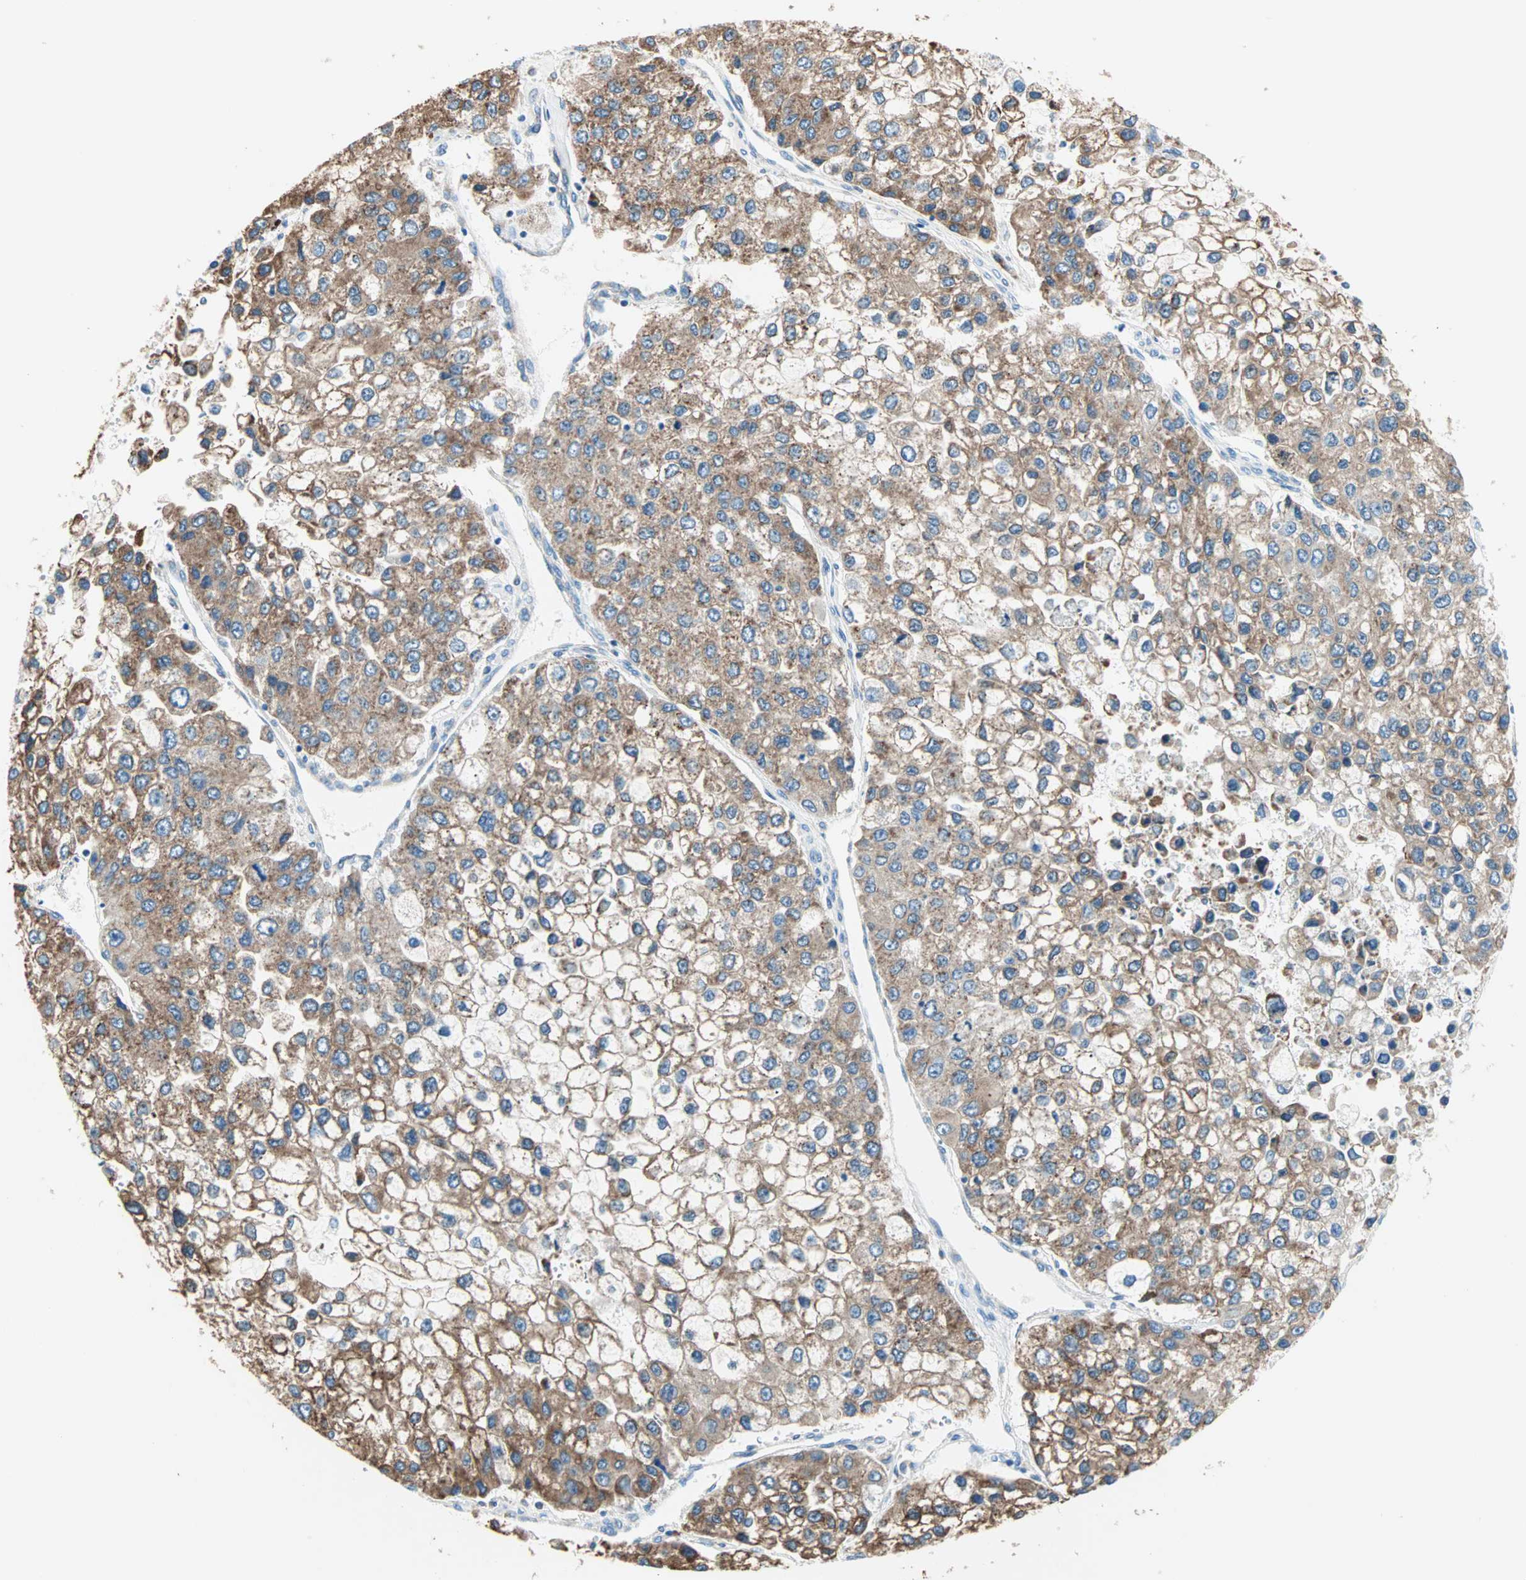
{"staining": {"intensity": "moderate", "quantity": ">75%", "location": "cytoplasmic/membranous"}, "tissue": "liver cancer", "cell_type": "Tumor cells", "image_type": "cancer", "snomed": [{"axis": "morphology", "description": "Carcinoma, Hepatocellular, NOS"}, {"axis": "topography", "description": "Liver"}], "caption": "DAB immunohistochemical staining of hepatocellular carcinoma (liver) reveals moderate cytoplasmic/membranous protein positivity in about >75% of tumor cells.", "gene": "PLCXD1", "patient": {"sex": "female", "age": 66}}